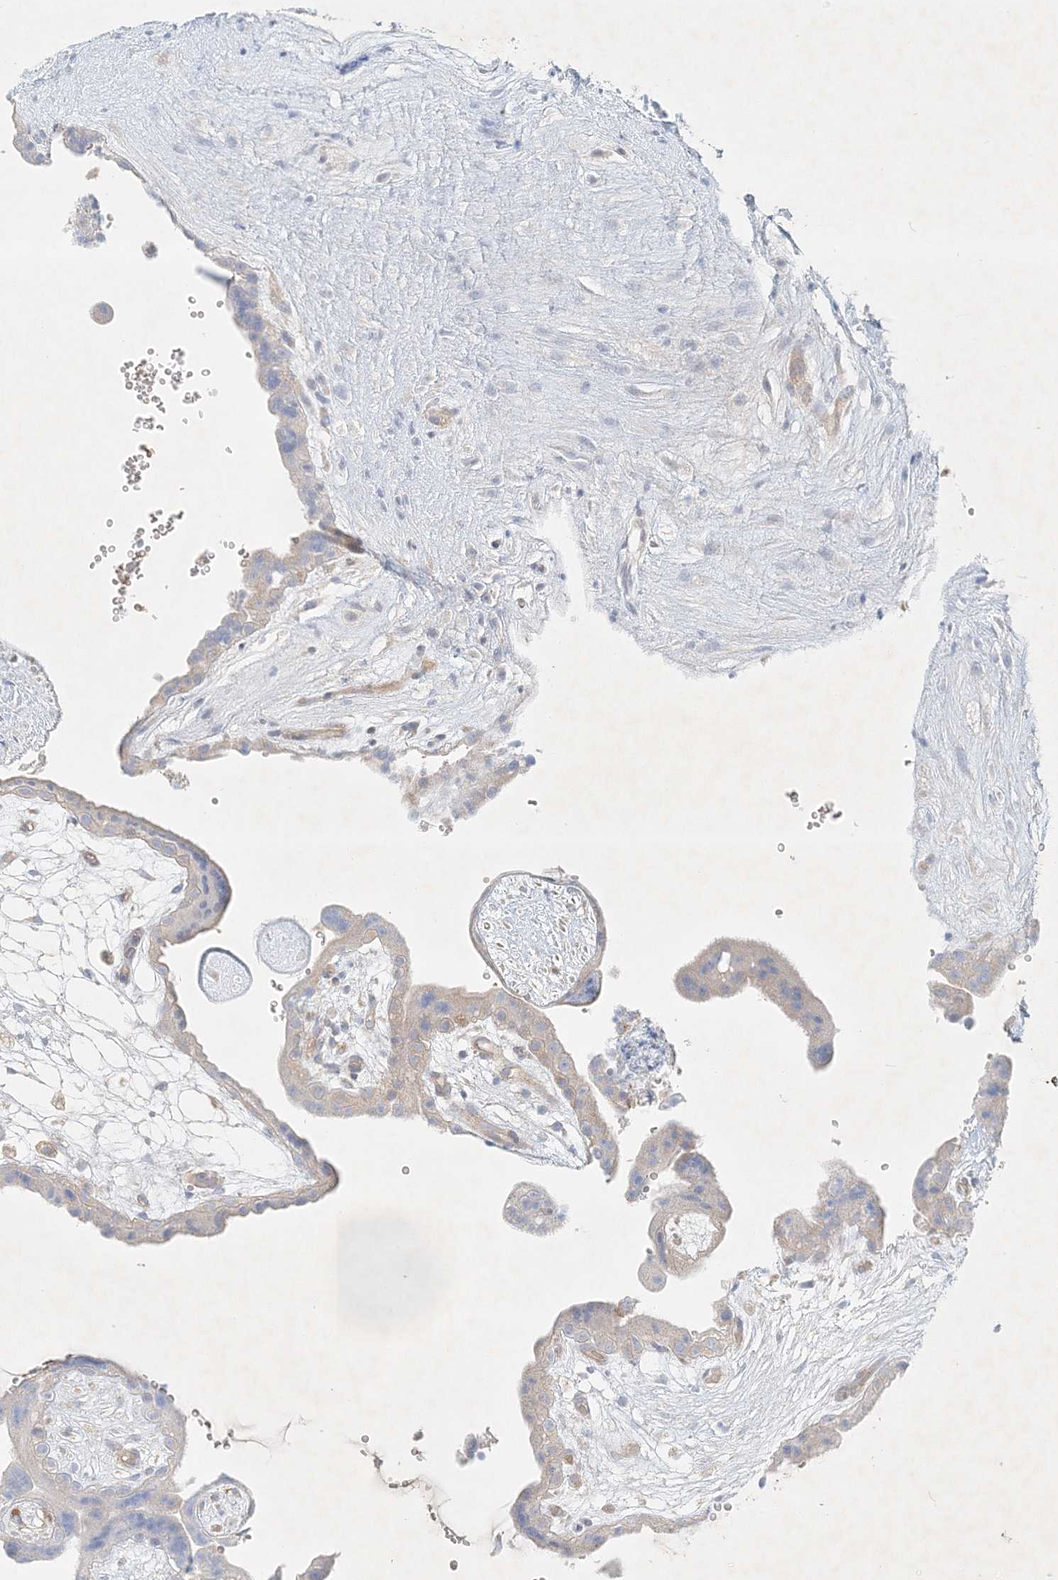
{"staining": {"intensity": "moderate", "quantity": ">75%", "location": "cytoplasmic/membranous"}, "tissue": "placenta", "cell_type": "Decidual cells", "image_type": "normal", "snomed": [{"axis": "morphology", "description": "Normal tissue, NOS"}, {"axis": "topography", "description": "Placenta"}], "caption": "IHC (DAB) staining of normal placenta displays moderate cytoplasmic/membranous protein positivity in approximately >75% of decidual cells.", "gene": "STK11IP", "patient": {"sex": "female", "age": 18}}